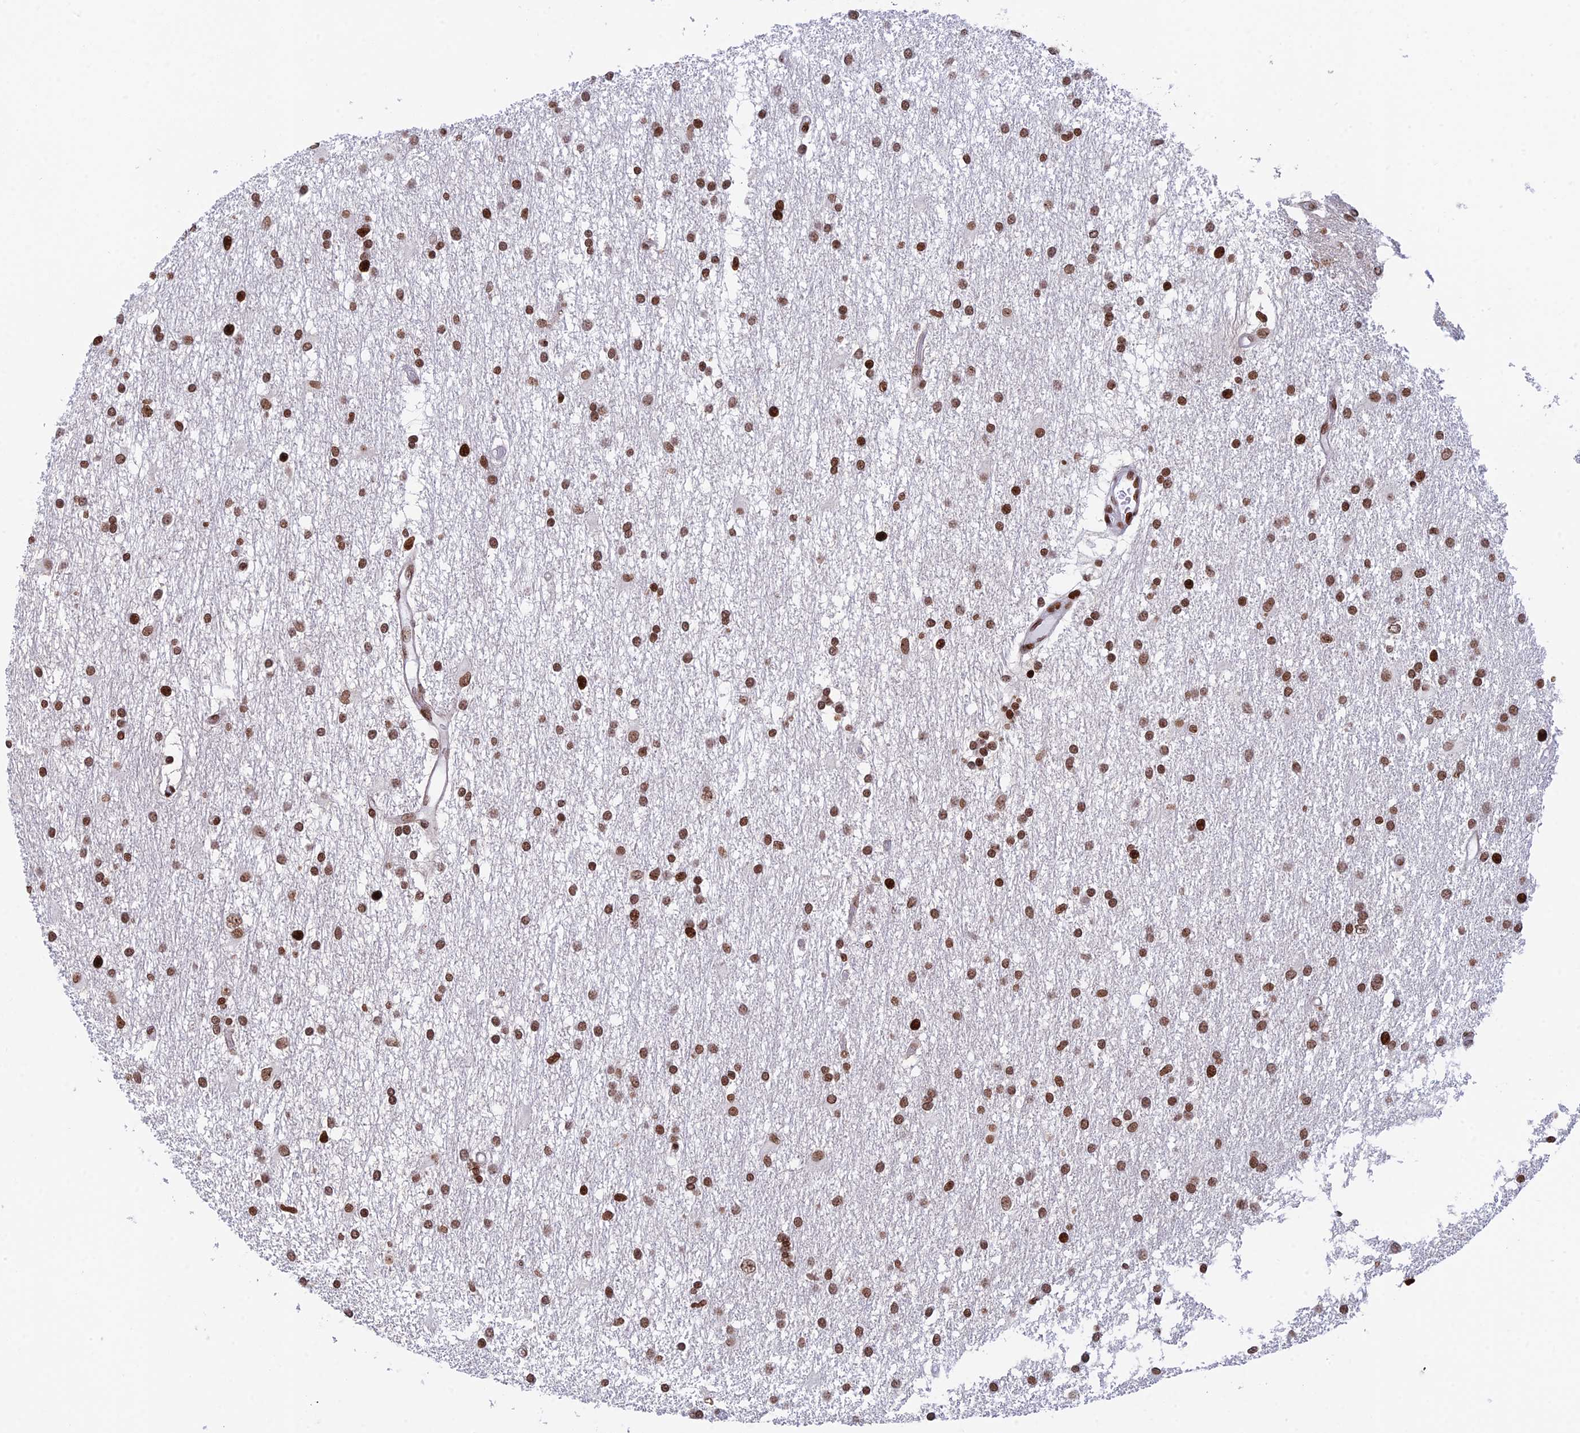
{"staining": {"intensity": "strong", "quantity": ">75%", "location": "nuclear"}, "tissue": "glioma", "cell_type": "Tumor cells", "image_type": "cancer", "snomed": [{"axis": "morphology", "description": "Glioma, malignant, High grade"}, {"axis": "topography", "description": "Brain"}], "caption": "Immunohistochemical staining of human glioma shows high levels of strong nuclear staining in about >75% of tumor cells.", "gene": "RPAP1", "patient": {"sex": "male", "age": 77}}